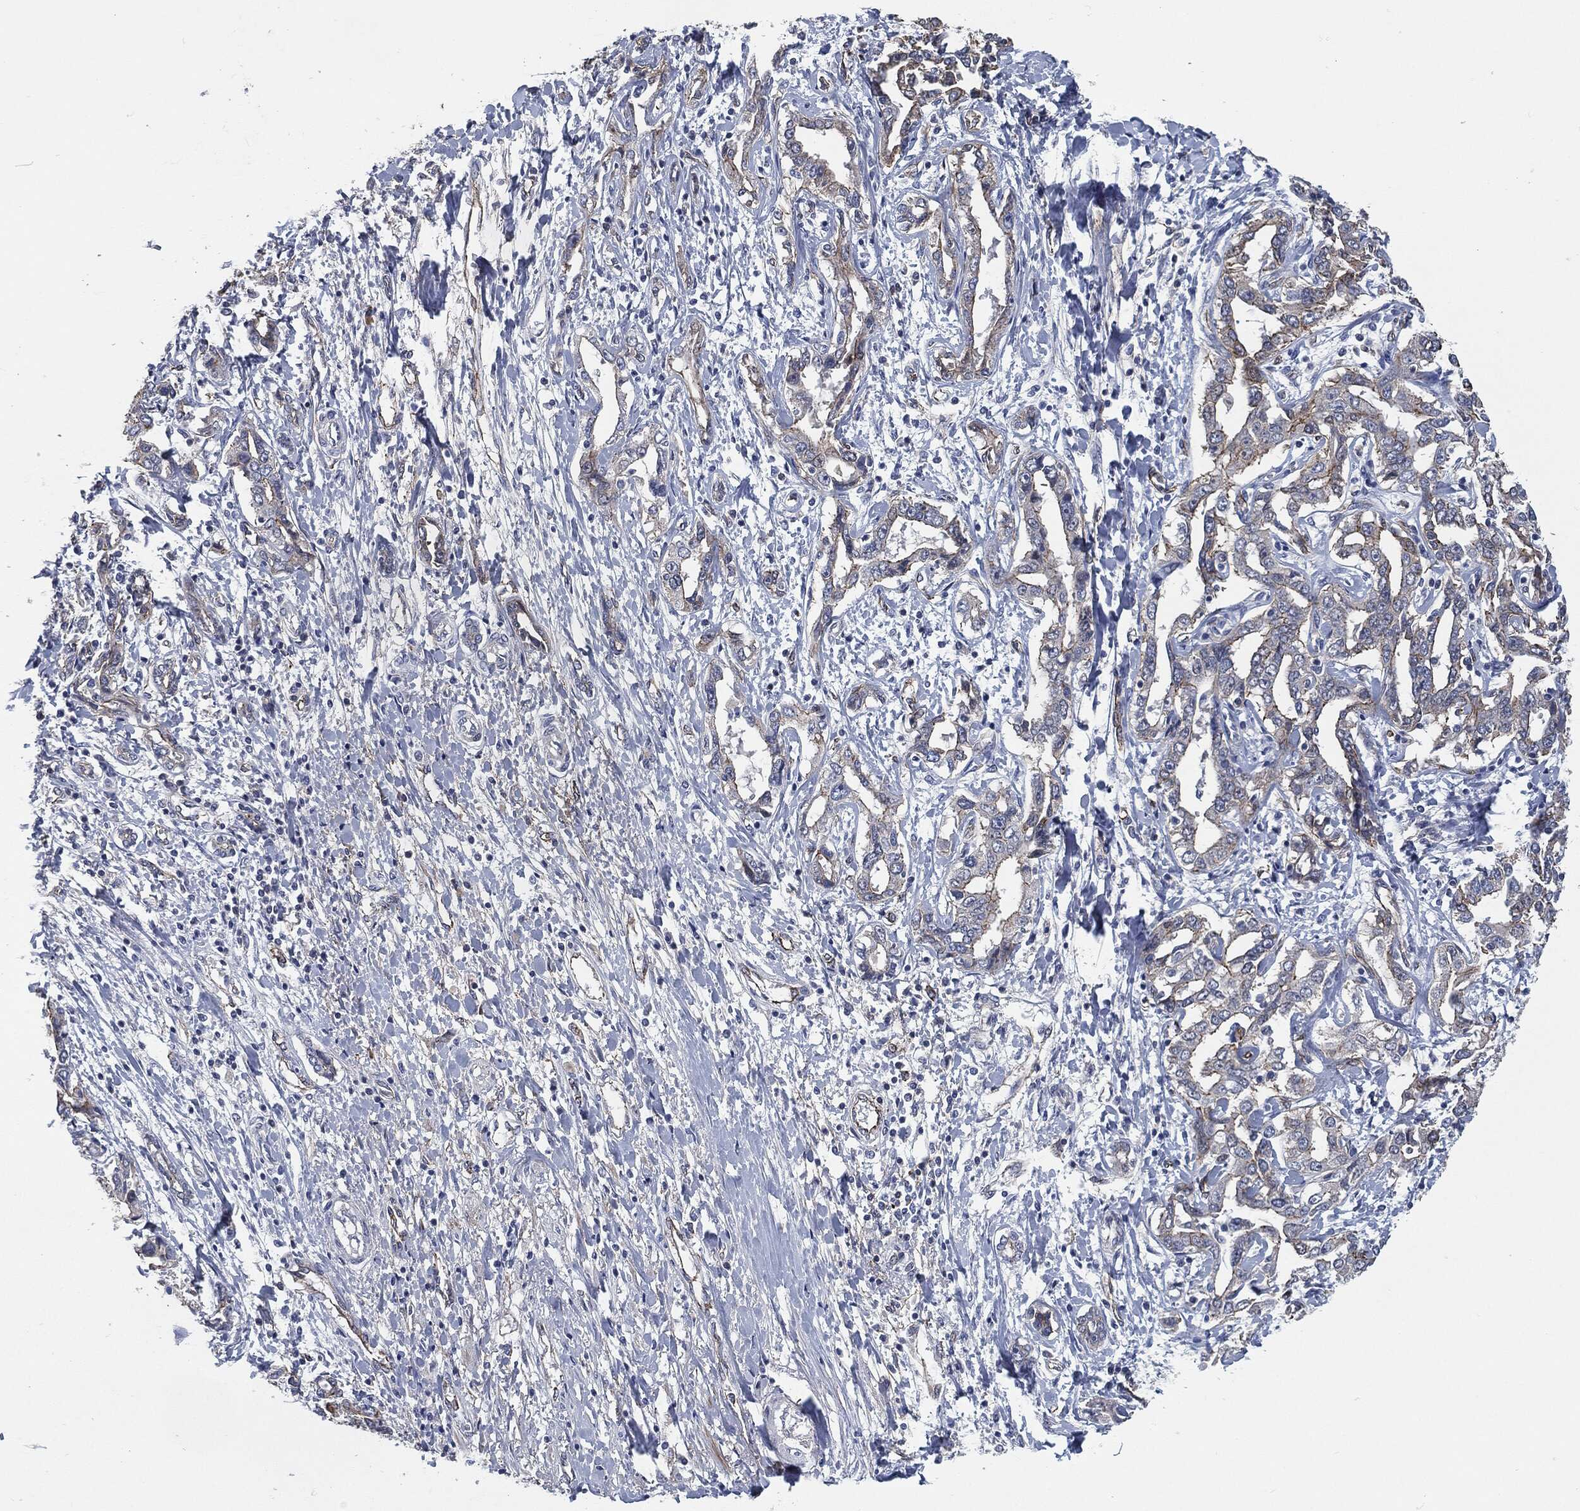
{"staining": {"intensity": "strong", "quantity": "<25%", "location": "cytoplasmic/membranous"}, "tissue": "liver cancer", "cell_type": "Tumor cells", "image_type": "cancer", "snomed": [{"axis": "morphology", "description": "Cholangiocarcinoma"}, {"axis": "topography", "description": "Liver"}], "caption": "This is a photomicrograph of immunohistochemistry staining of liver cancer (cholangiocarcinoma), which shows strong positivity in the cytoplasmic/membranous of tumor cells.", "gene": "SVIL", "patient": {"sex": "male", "age": 59}}